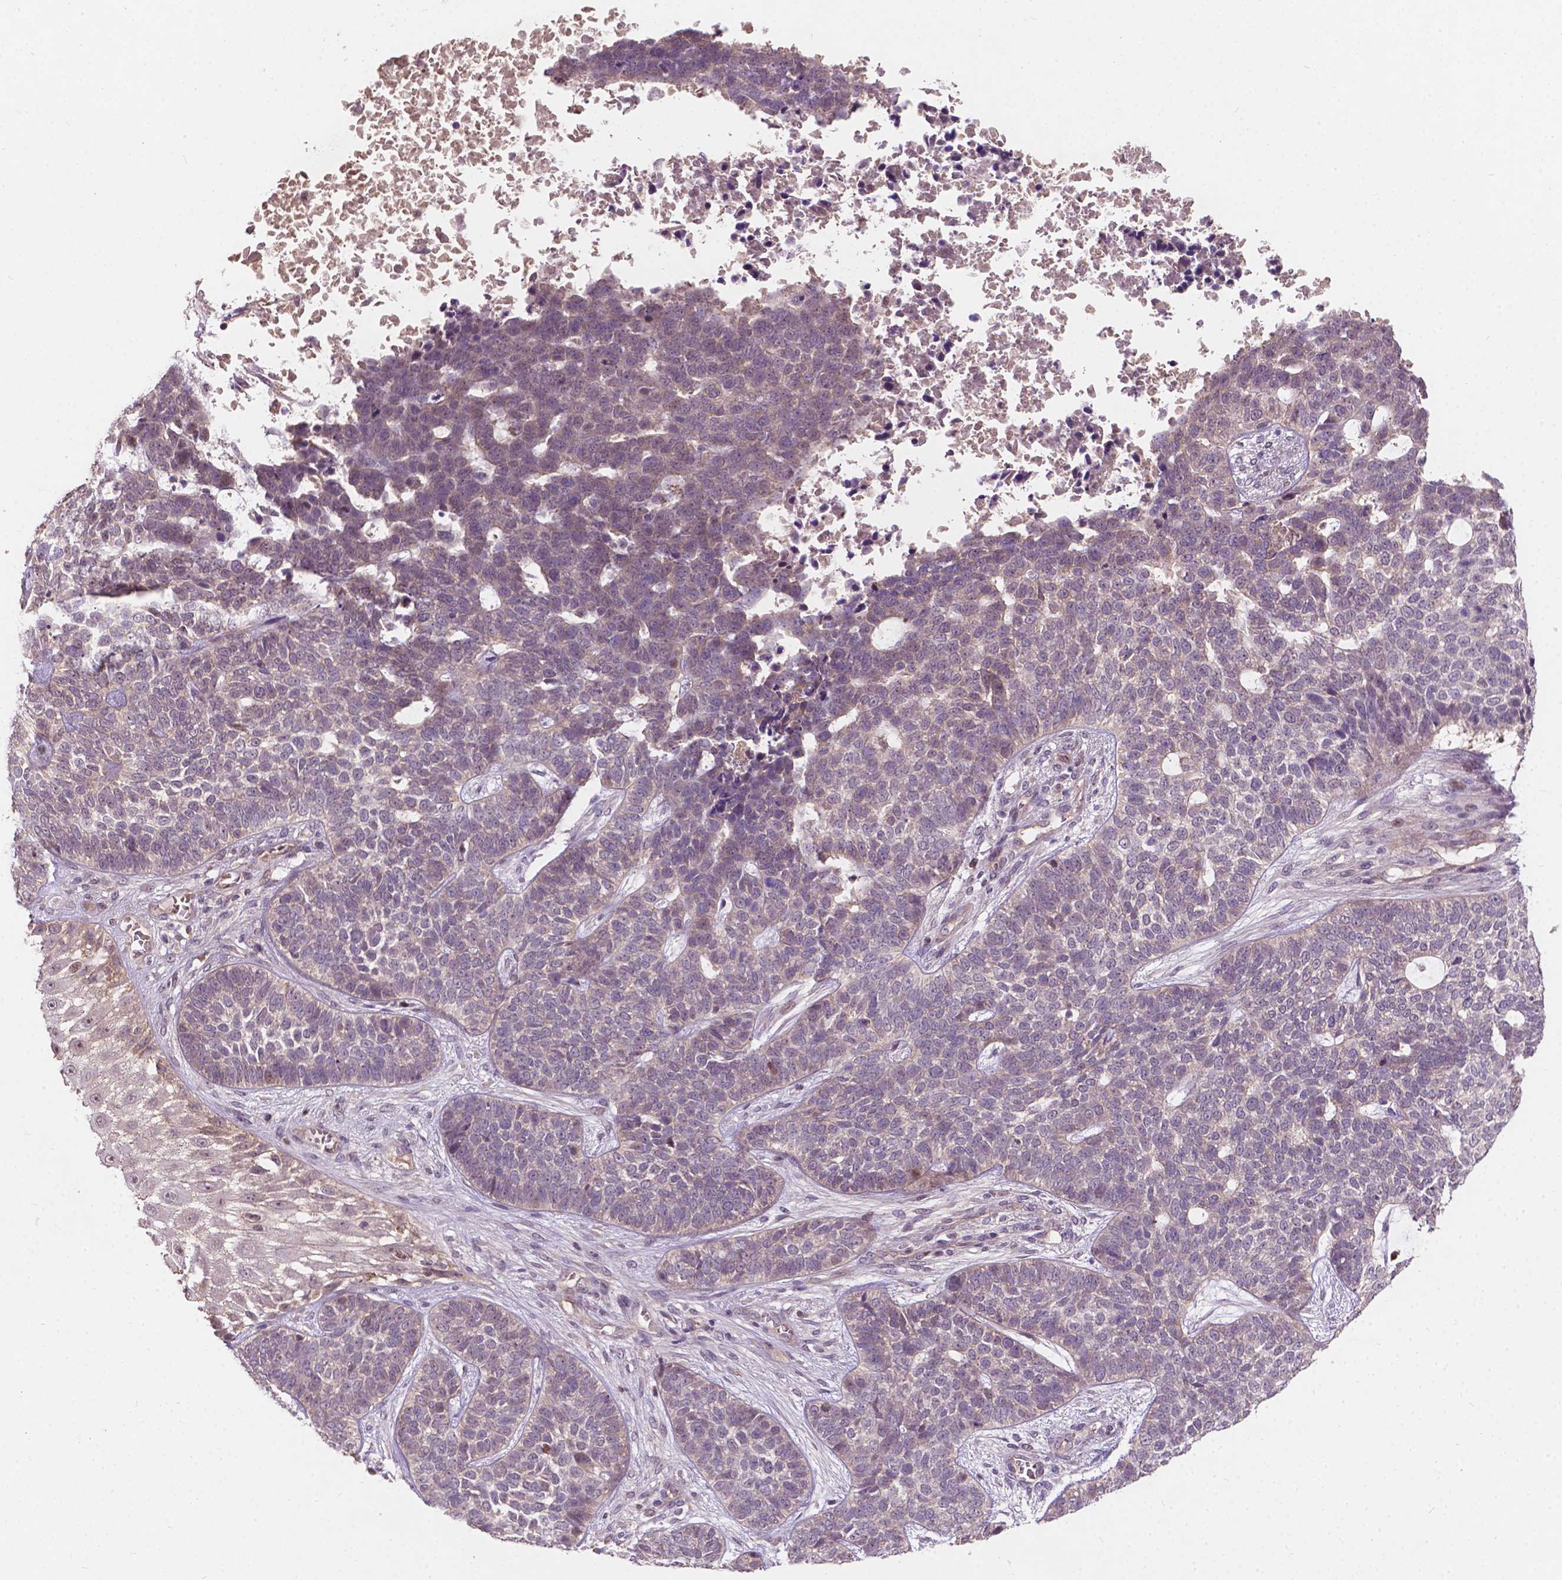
{"staining": {"intensity": "weak", "quantity": "<25%", "location": "cytoplasmic/membranous"}, "tissue": "skin cancer", "cell_type": "Tumor cells", "image_type": "cancer", "snomed": [{"axis": "morphology", "description": "Basal cell carcinoma"}, {"axis": "topography", "description": "Skin"}], "caption": "This is a micrograph of immunohistochemistry staining of skin cancer (basal cell carcinoma), which shows no positivity in tumor cells.", "gene": "DUSP16", "patient": {"sex": "female", "age": 69}}